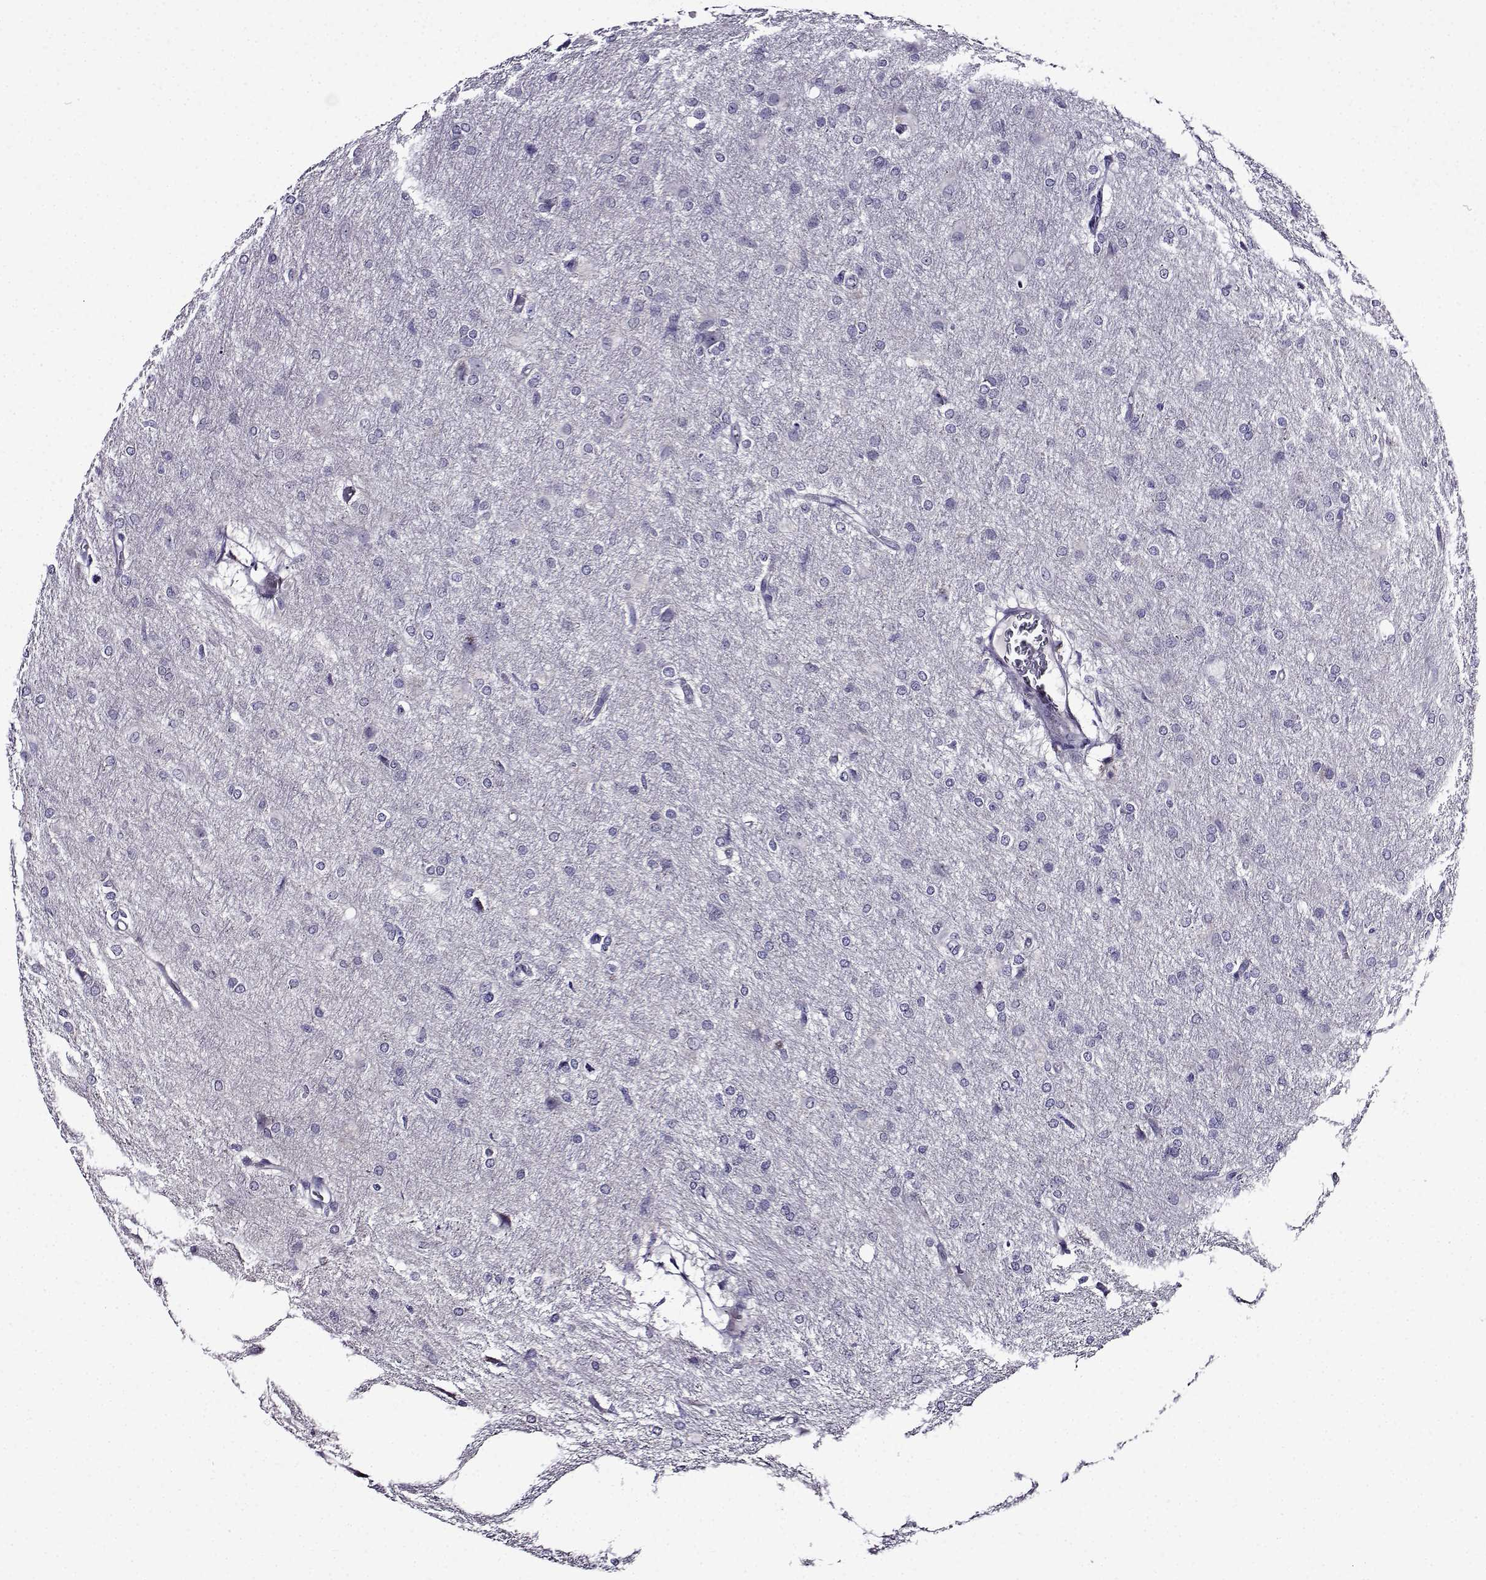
{"staining": {"intensity": "negative", "quantity": "none", "location": "none"}, "tissue": "glioma", "cell_type": "Tumor cells", "image_type": "cancer", "snomed": [{"axis": "morphology", "description": "Glioma, malignant, High grade"}, {"axis": "topography", "description": "Brain"}], "caption": "This photomicrograph is of glioma stained with immunohistochemistry (IHC) to label a protein in brown with the nuclei are counter-stained blue. There is no staining in tumor cells.", "gene": "TMEM266", "patient": {"sex": "male", "age": 68}}